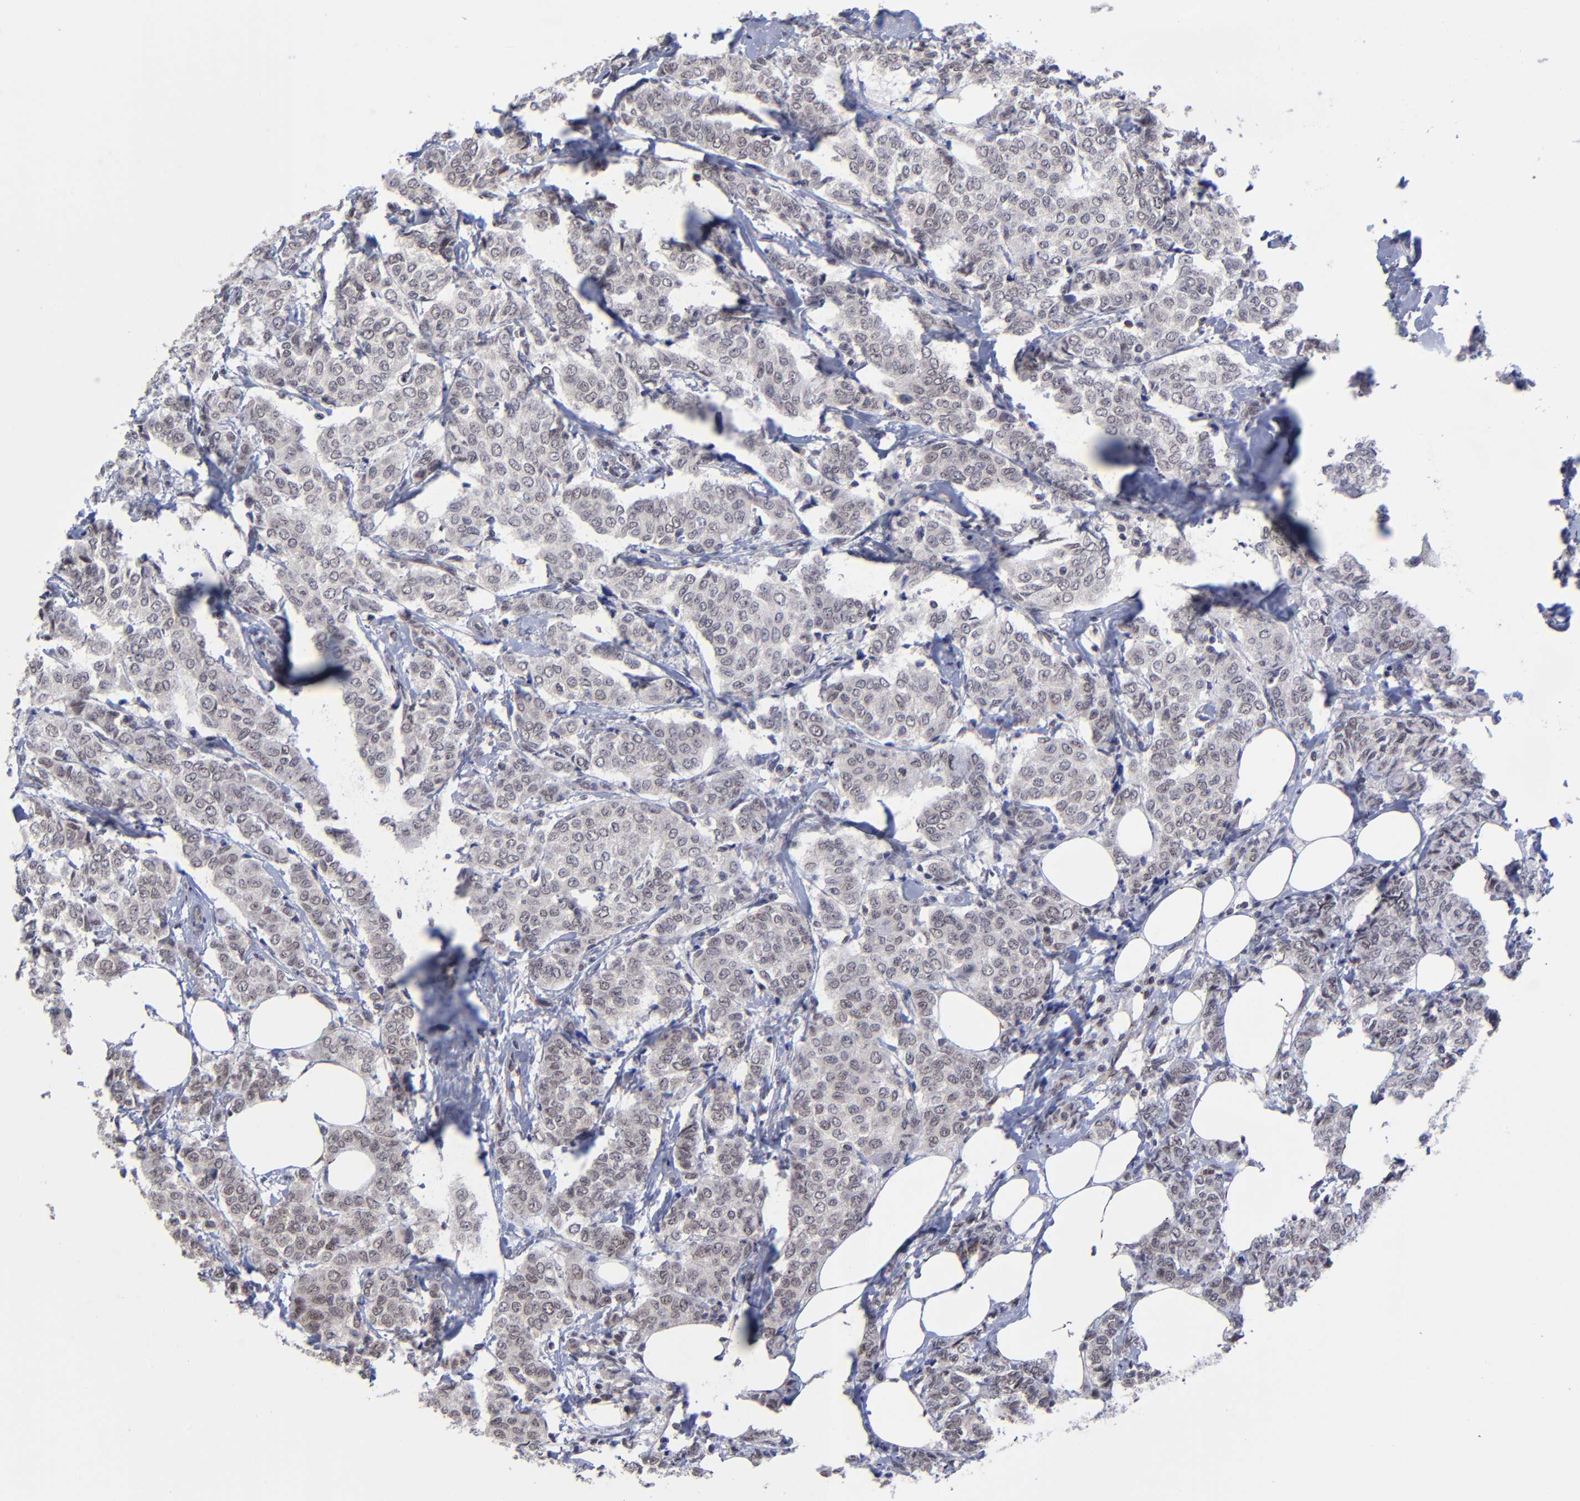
{"staining": {"intensity": "weak", "quantity": "25%-75%", "location": "cytoplasmic/membranous,nuclear"}, "tissue": "breast cancer", "cell_type": "Tumor cells", "image_type": "cancer", "snomed": [{"axis": "morphology", "description": "Lobular carcinoma"}, {"axis": "topography", "description": "Breast"}], "caption": "Breast lobular carcinoma stained with a protein marker exhibits weak staining in tumor cells.", "gene": "ZNF419", "patient": {"sex": "female", "age": 60}}